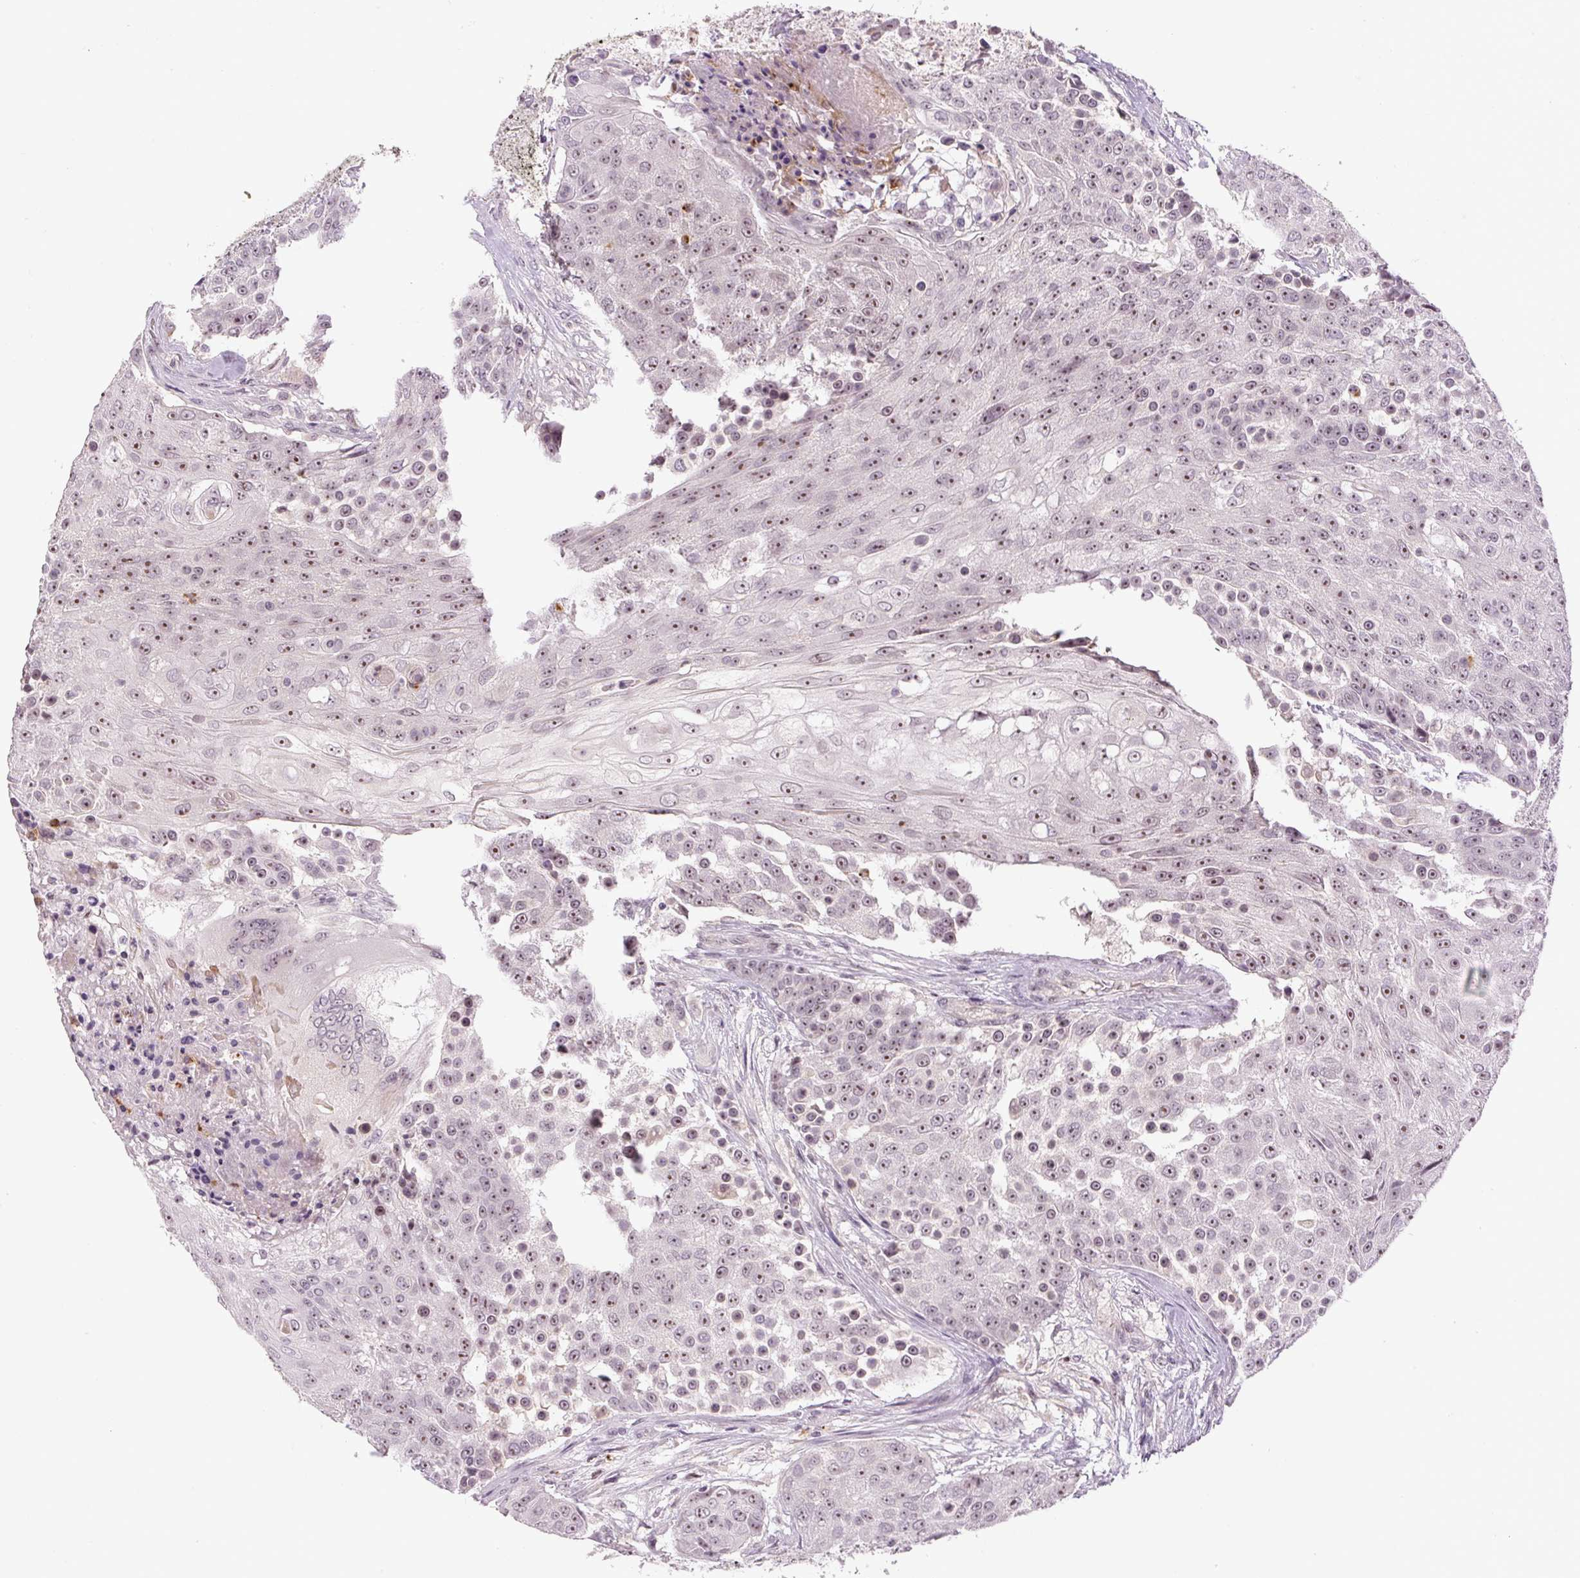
{"staining": {"intensity": "moderate", "quantity": ">75%", "location": "nuclear"}, "tissue": "urothelial cancer", "cell_type": "Tumor cells", "image_type": "cancer", "snomed": [{"axis": "morphology", "description": "Urothelial carcinoma, High grade"}, {"axis": "topography", "description": "Urinary bladder"}], "caption": "High-magnification brightfield microscopy of urothelial carcinoma (high-grade) stained with DAB (3,3'-diaminobenzidine) (brown) and counterstained with hematoxylin (blue). tumor cells exhibit moderate nuclear positivity is seen in approximately>75% of cells.", "gene": "SGF29", "patient": {"sex": "female", "age": 63}}